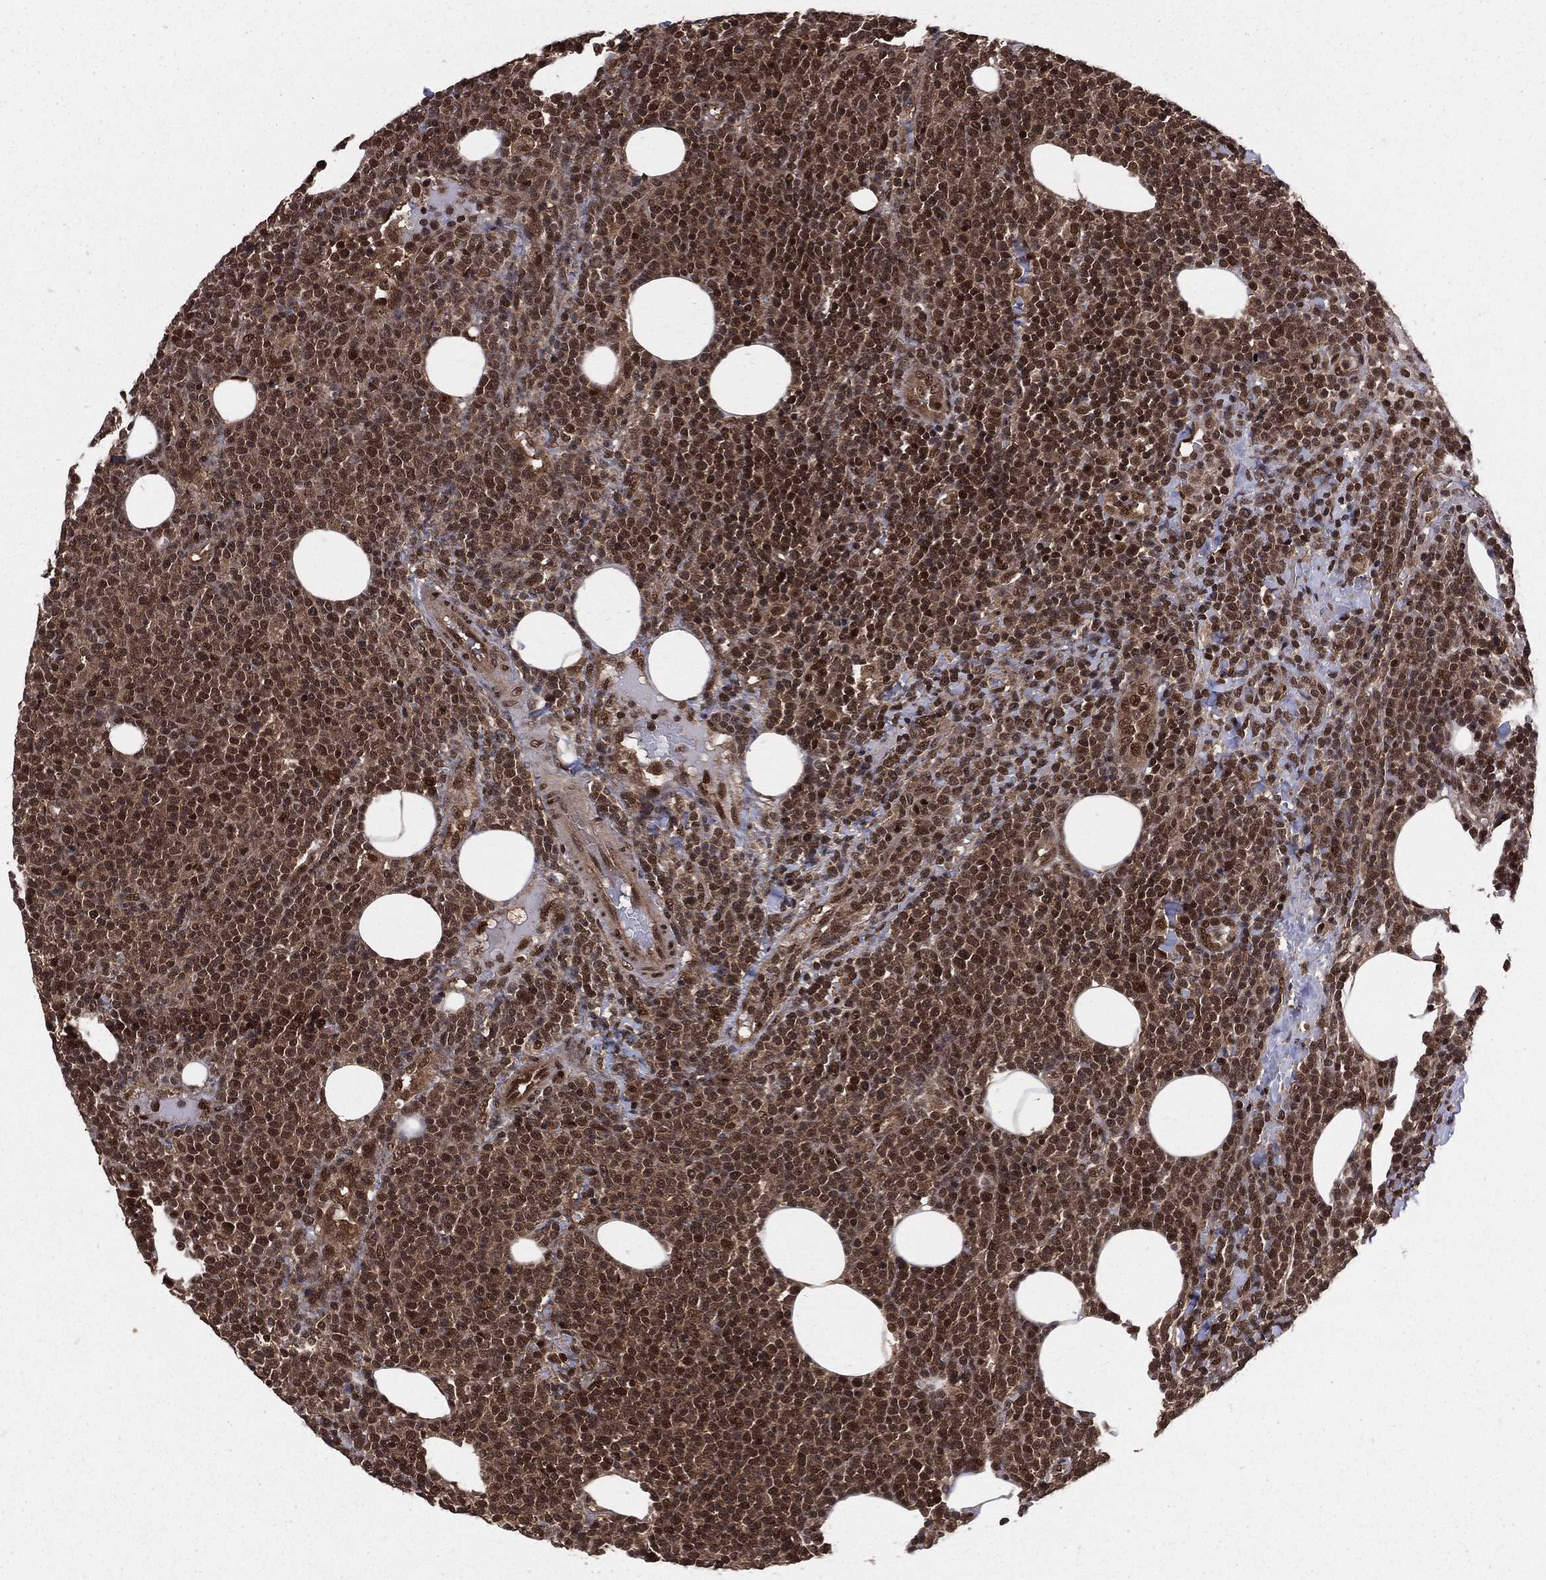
{"staining": {"intensity": "moderate", "quantity": ">75%", "location": "cytoplasmic/membranous,nuclear"}, "tissue": "lymphoma", "cell_type": "Tumor cells", "image_type": "cancer", "snomed": [{"axis": "morphology", "description": "Malignant lymphoma, non-Hodgkin's type, High grade"}, {"axis": "topography", "description": "Lymph node"}], "caption": "Immunohistochemistry (IHC) (DAB (3,3'-diaminobenzidine)) staining of human malignant lymphoma, non-Hodgkin's type (high-grade) reveals moderate cytoplasmic/membranous and nuclear protein staining in about >75% of tumor cells.", "gene": "COPS4", "patient": {"sex": "male", "age": 61}}